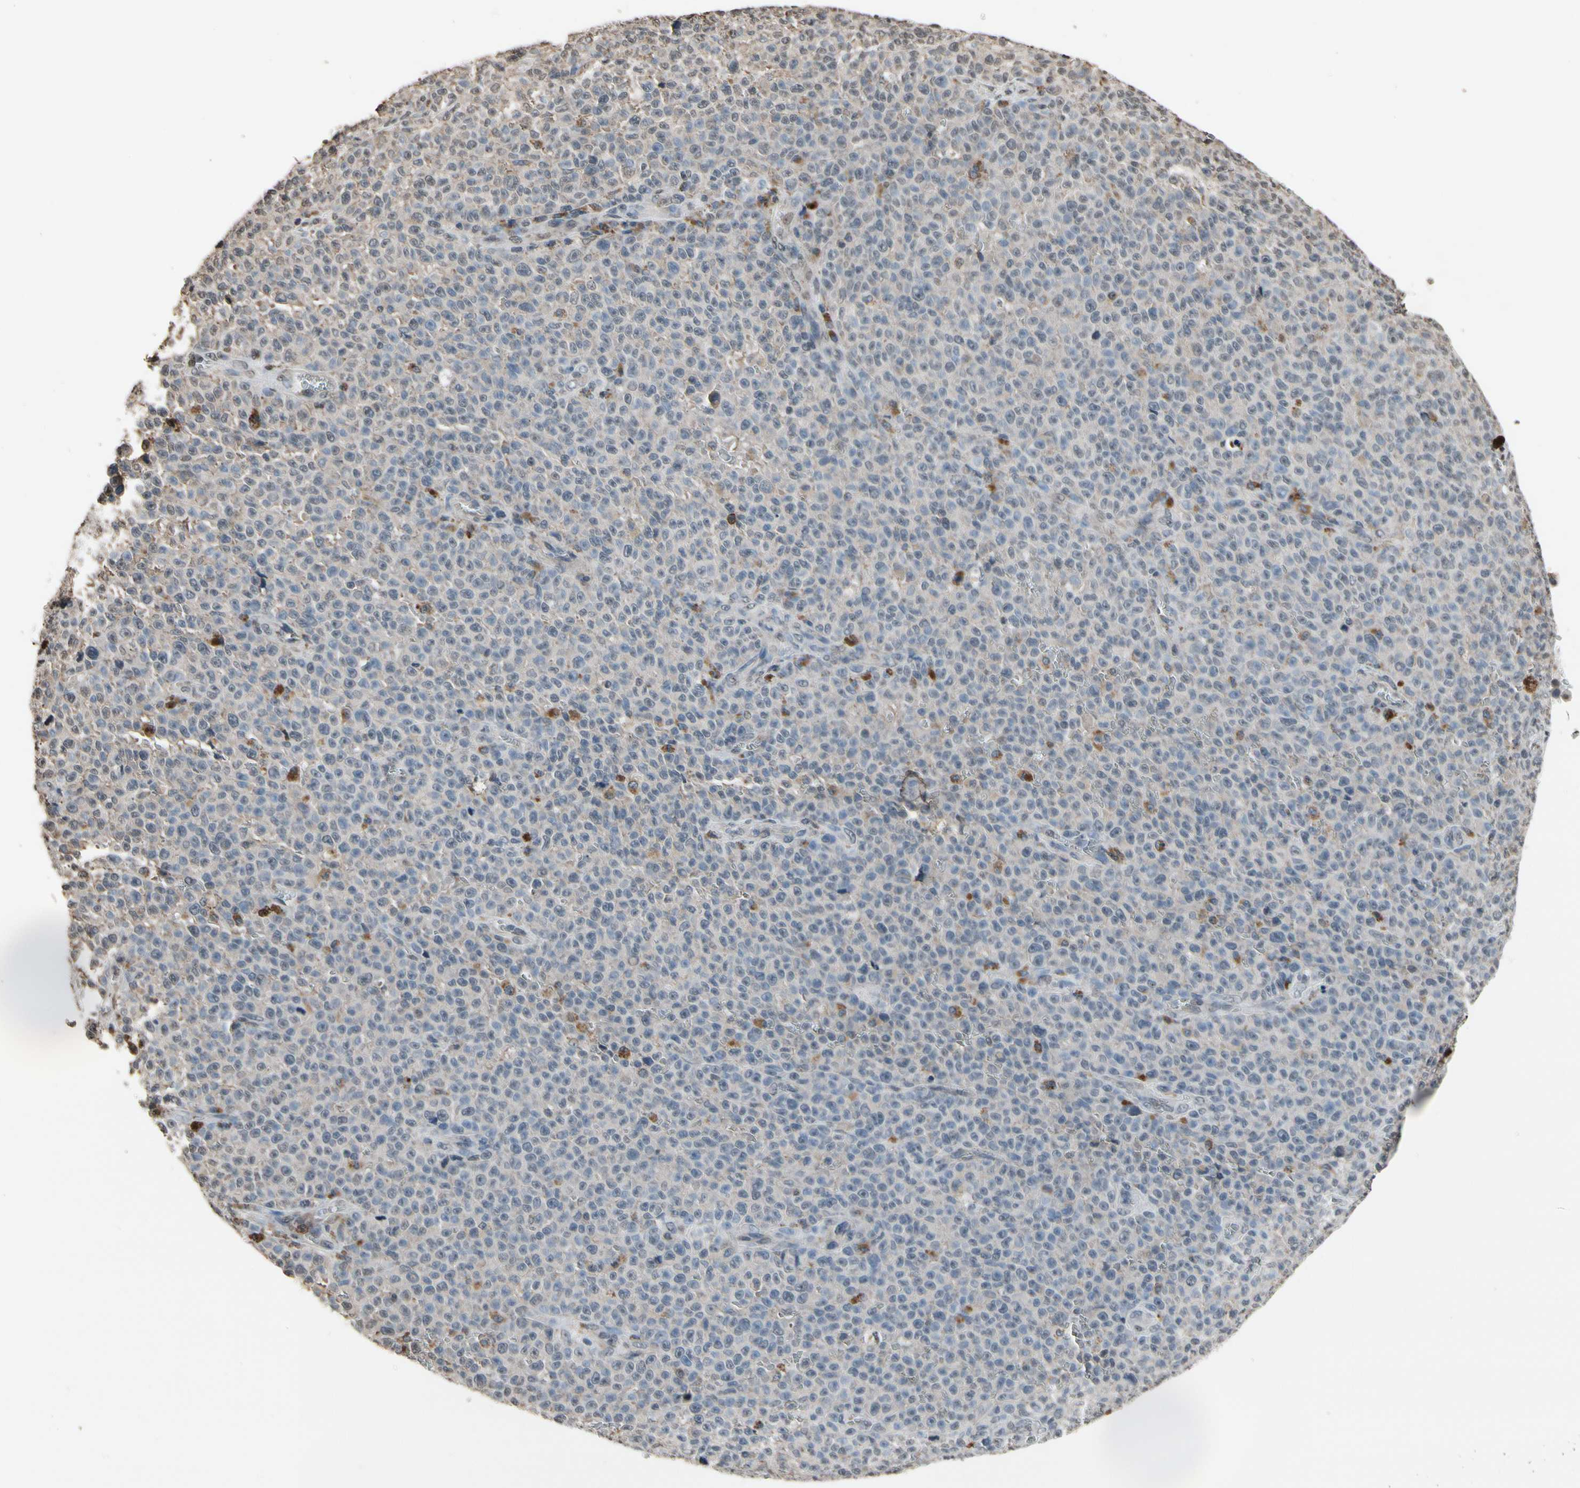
{"staining": {"intensity": "negative", "quantity": "none", "location": "none"}, "tissue": "melanoma", "cell_type": "Tumor cells", "image_type": "cancer", "snomed": [{"axis": "morphology", "description": "Malignant melanoma, NOS"}, {"axis": "topography", "description": "Skin"}], "caption": "Melanoma was stained to show a protein in brown. There is no significant positivity in tumor cells.", "gene": "HIPK2", "patient": {"sex": "female", "age": 82}}